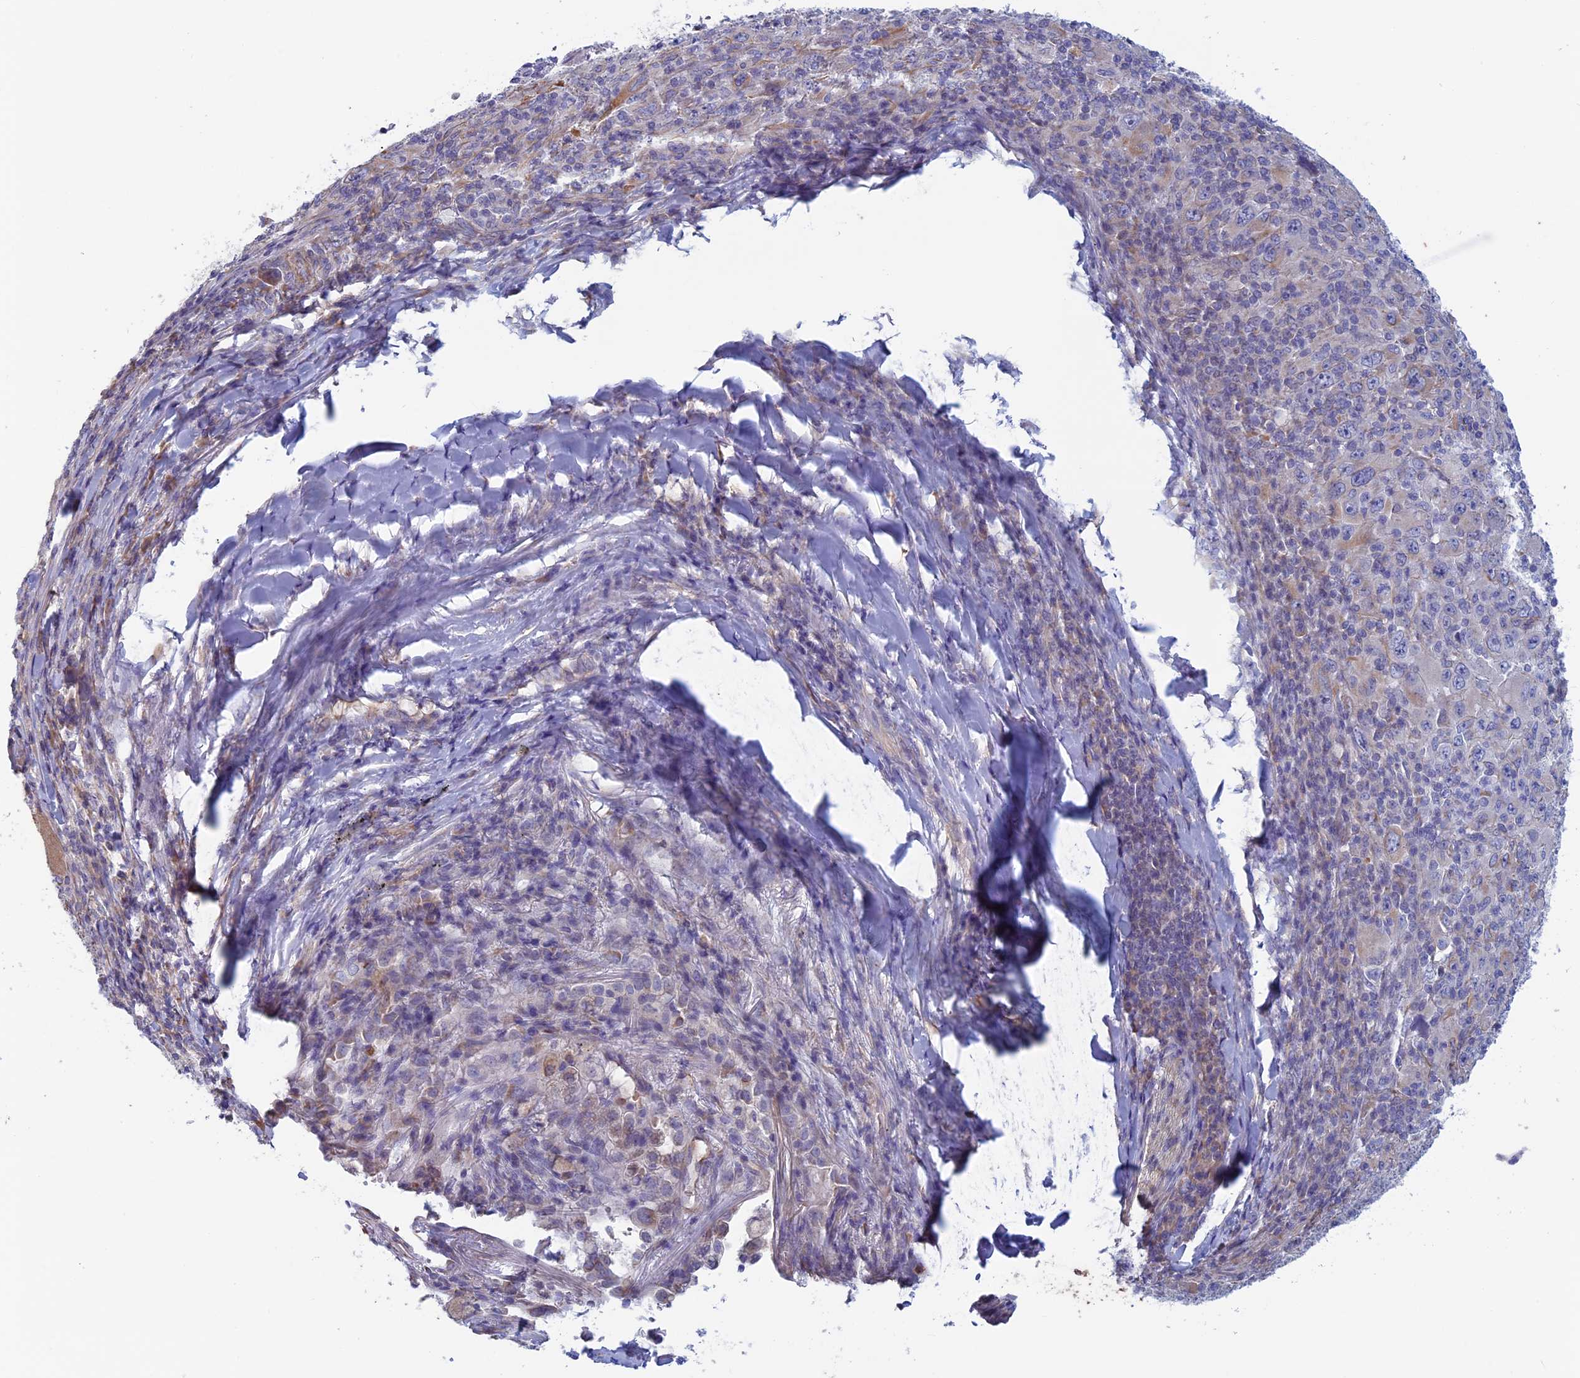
{"staining": {"intensity": "negative", "quantity": "none", "location": "none"}, "tissue": "melanoma", "cell_type": "Tumor cells", "image_type": "cancer", "snomed": [{"axis": "morphology", "description": "Malignant melanoma, Metastatic site"}, {"axis": "topography", "description": "Skin"}], "caption": "Tumor cells are negative for brown protein staining in melanoma.", "gene": "BCL2L10", "patient": {"sex": "female", "age": 56}}